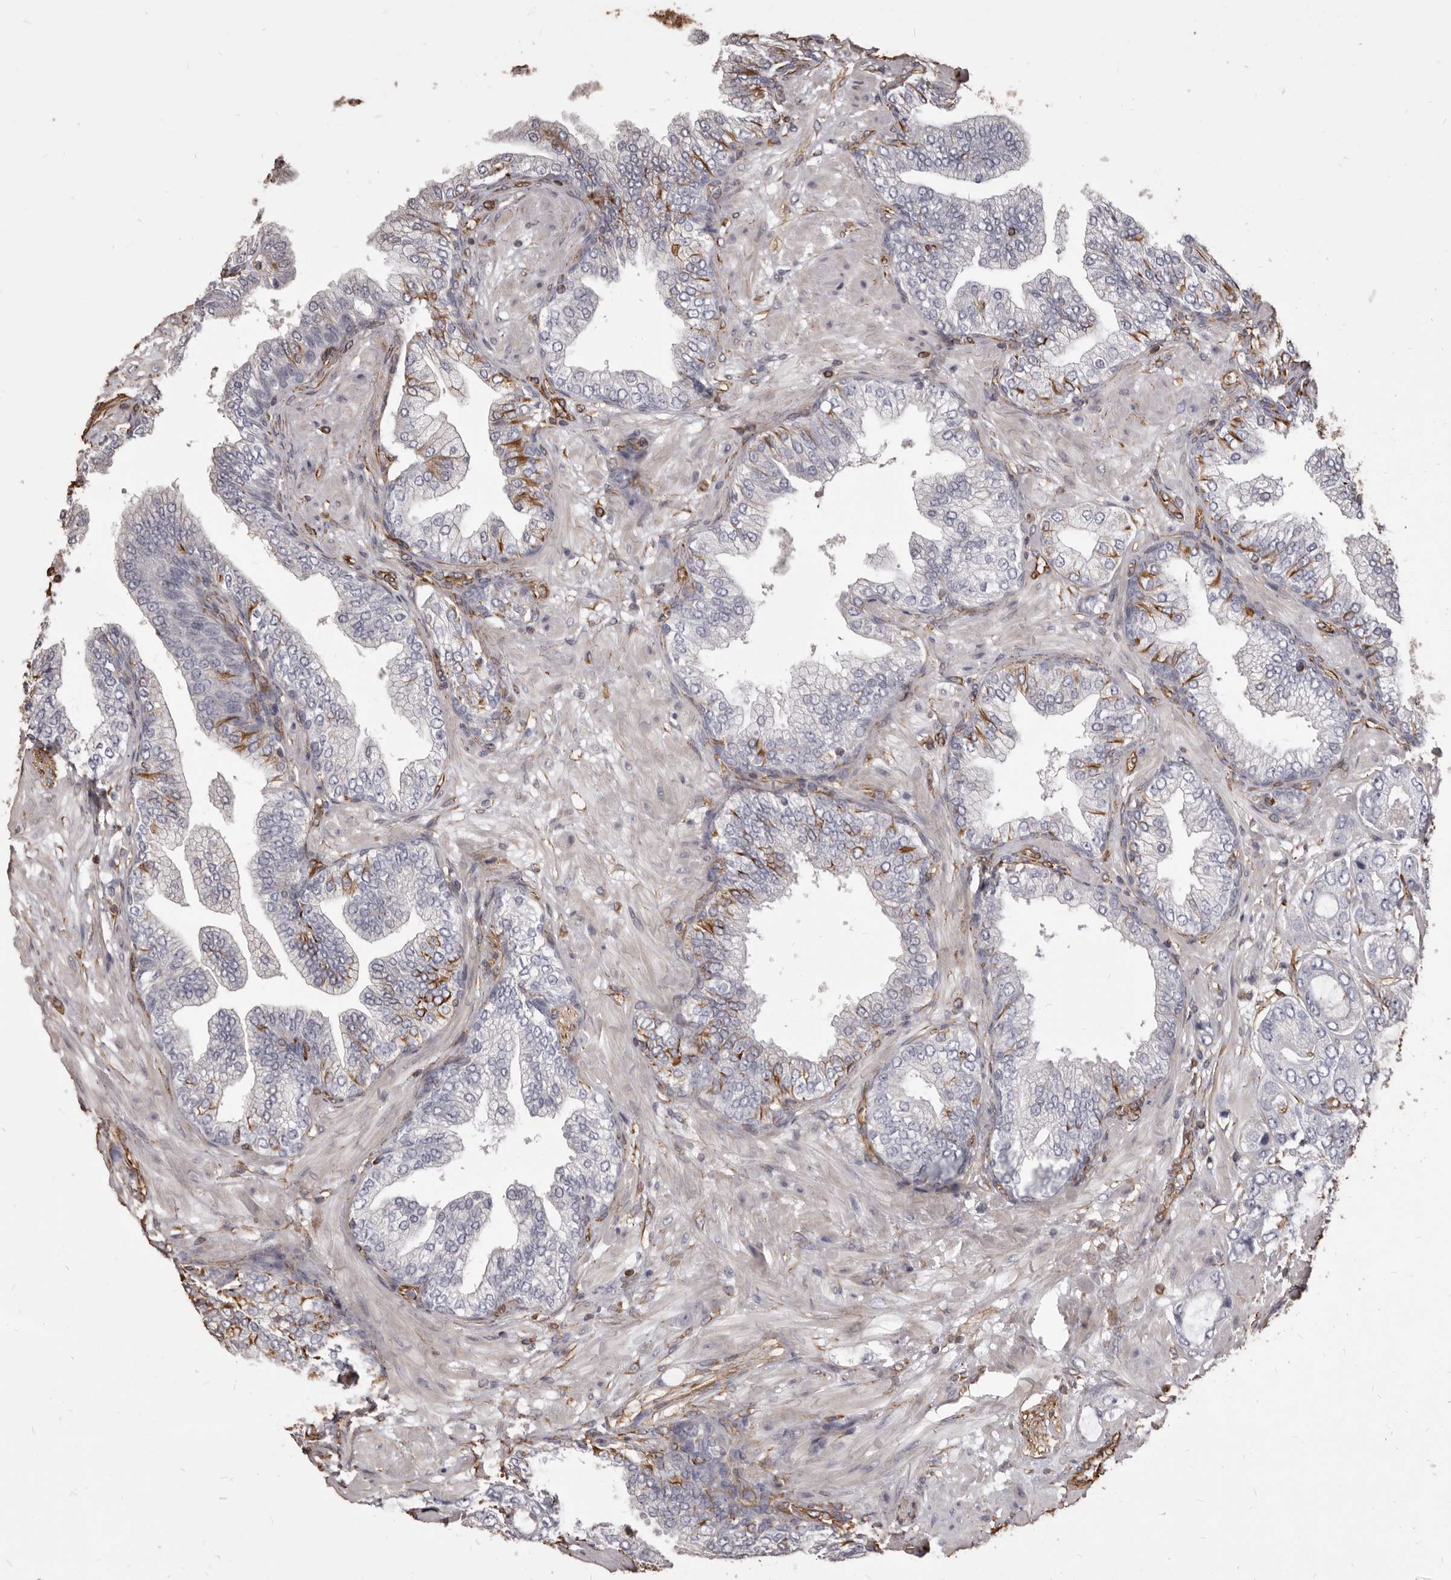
{"staining": {"intensity": "moderate", "quantity": "<25%", "location": "cytoplasmic/membranous"}, "tissue": "prostate cancer", "cell_type": "Tumor cells", "image_type": "cancer", "snomed": [{"axis": "morphology", "description": "Adenocarcinoma, High grade"}, {"axis": "topography", "description": "Prostate"}], "caption": "Immunohistochemical staining of human prostate cancer shows low levels of moderate cytoplasmic/membranous expression in approximately <25% of tumor cells.", "gene": "MTURN", "patient": {"sex": "male", "age": 59}}